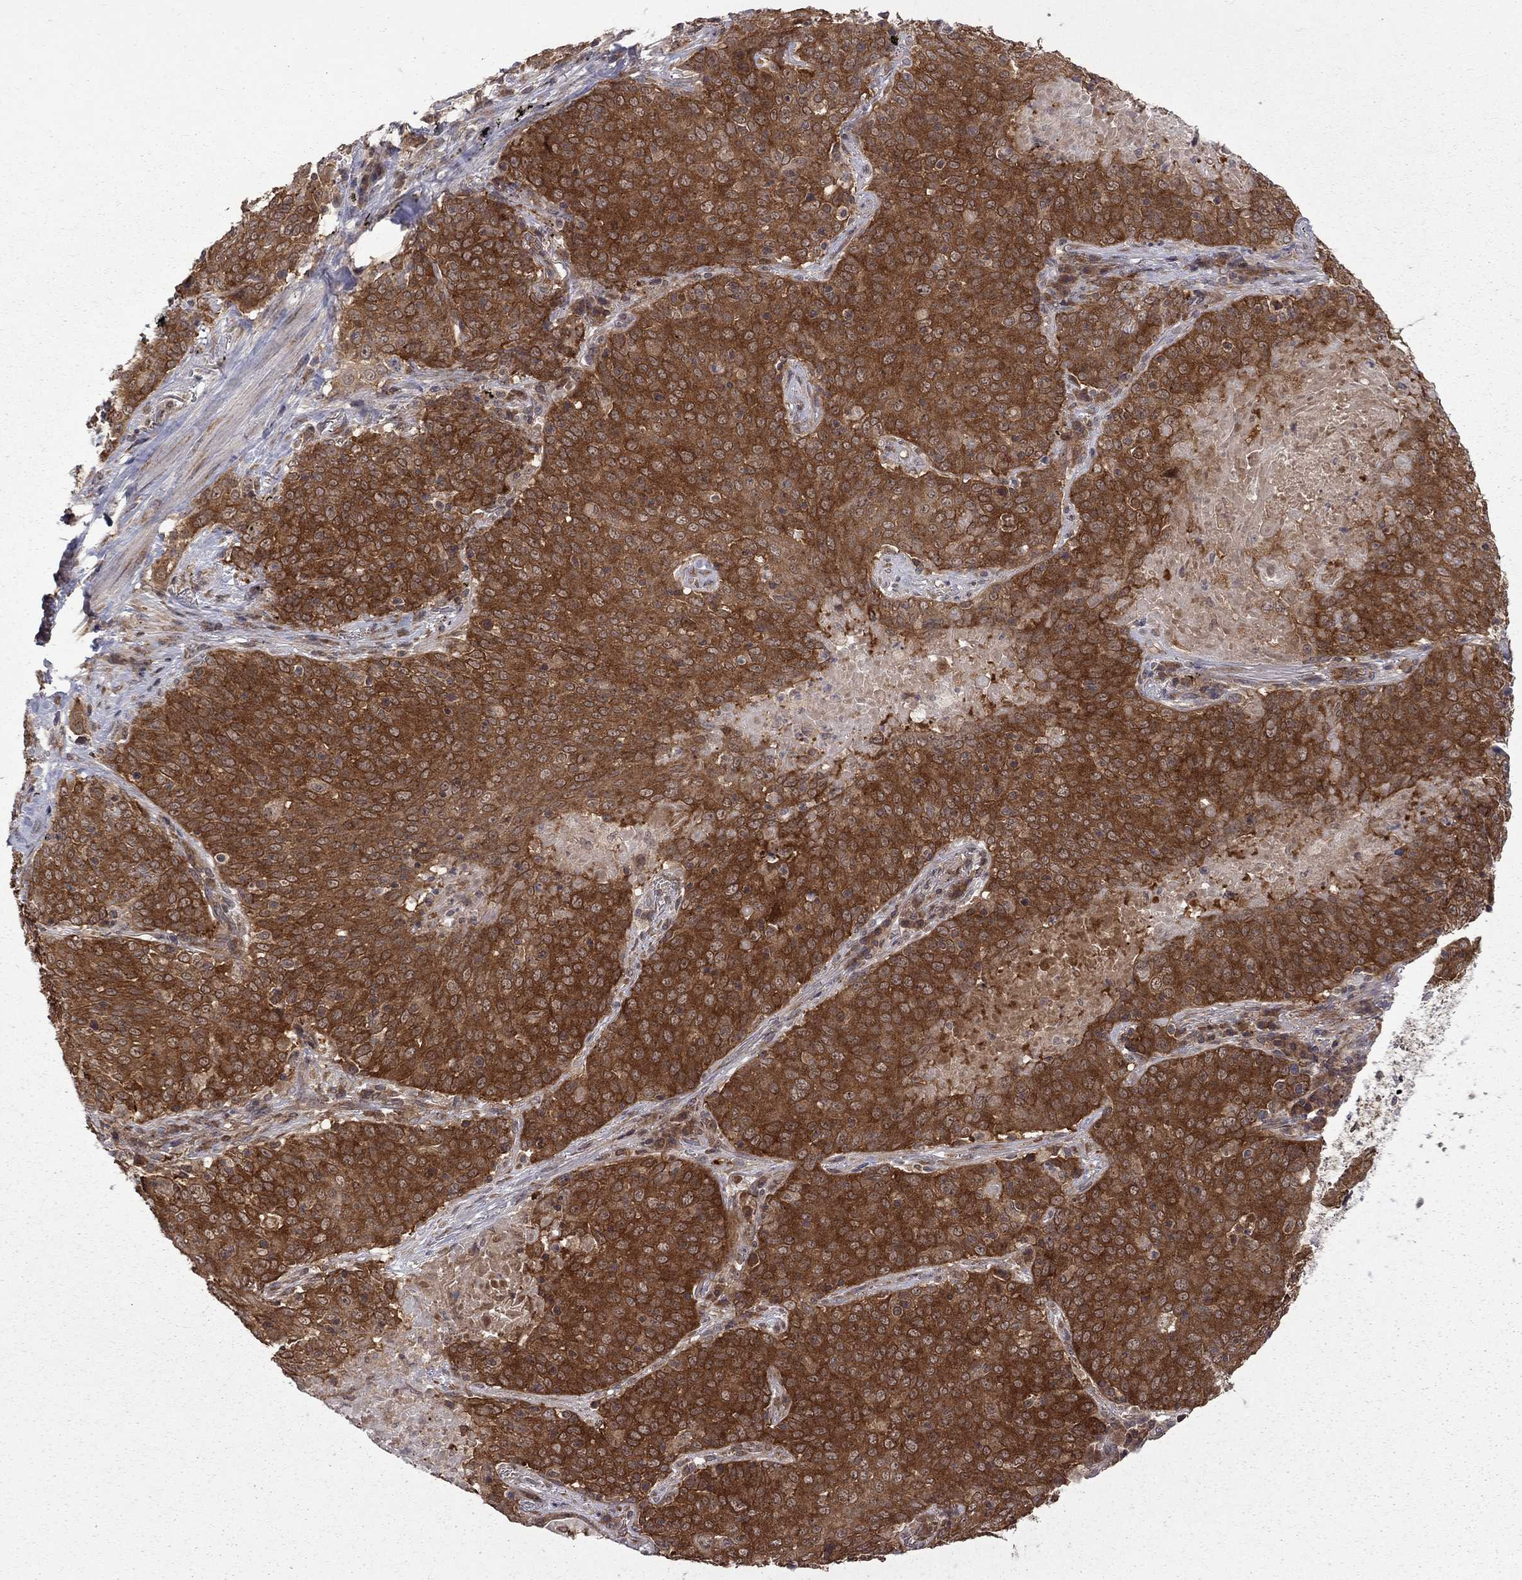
{"staining": {"intensity": "strong", "quantity": ">75%", "location": "cytoplasmic/membranous"}, "tissue": "lung cancer", "cell_type": "Tumor cells", "image_type": "cancer", "snomed": [{"axis": "morphology", "description": "Squamous cell carcinoma, NOS"}, {"axis": "topography", "description": "Lung"}], "caption": "Protein expression analysis of lung squamous cell carcinoma reveals strong cytoplasmic/membranous expression in approximately >75% of tumor cells. Ihc stains the protein in brown and the nuclei are stained blue.", "gene": "NAA50", "patient": {"sex": "male", "age": 82}}